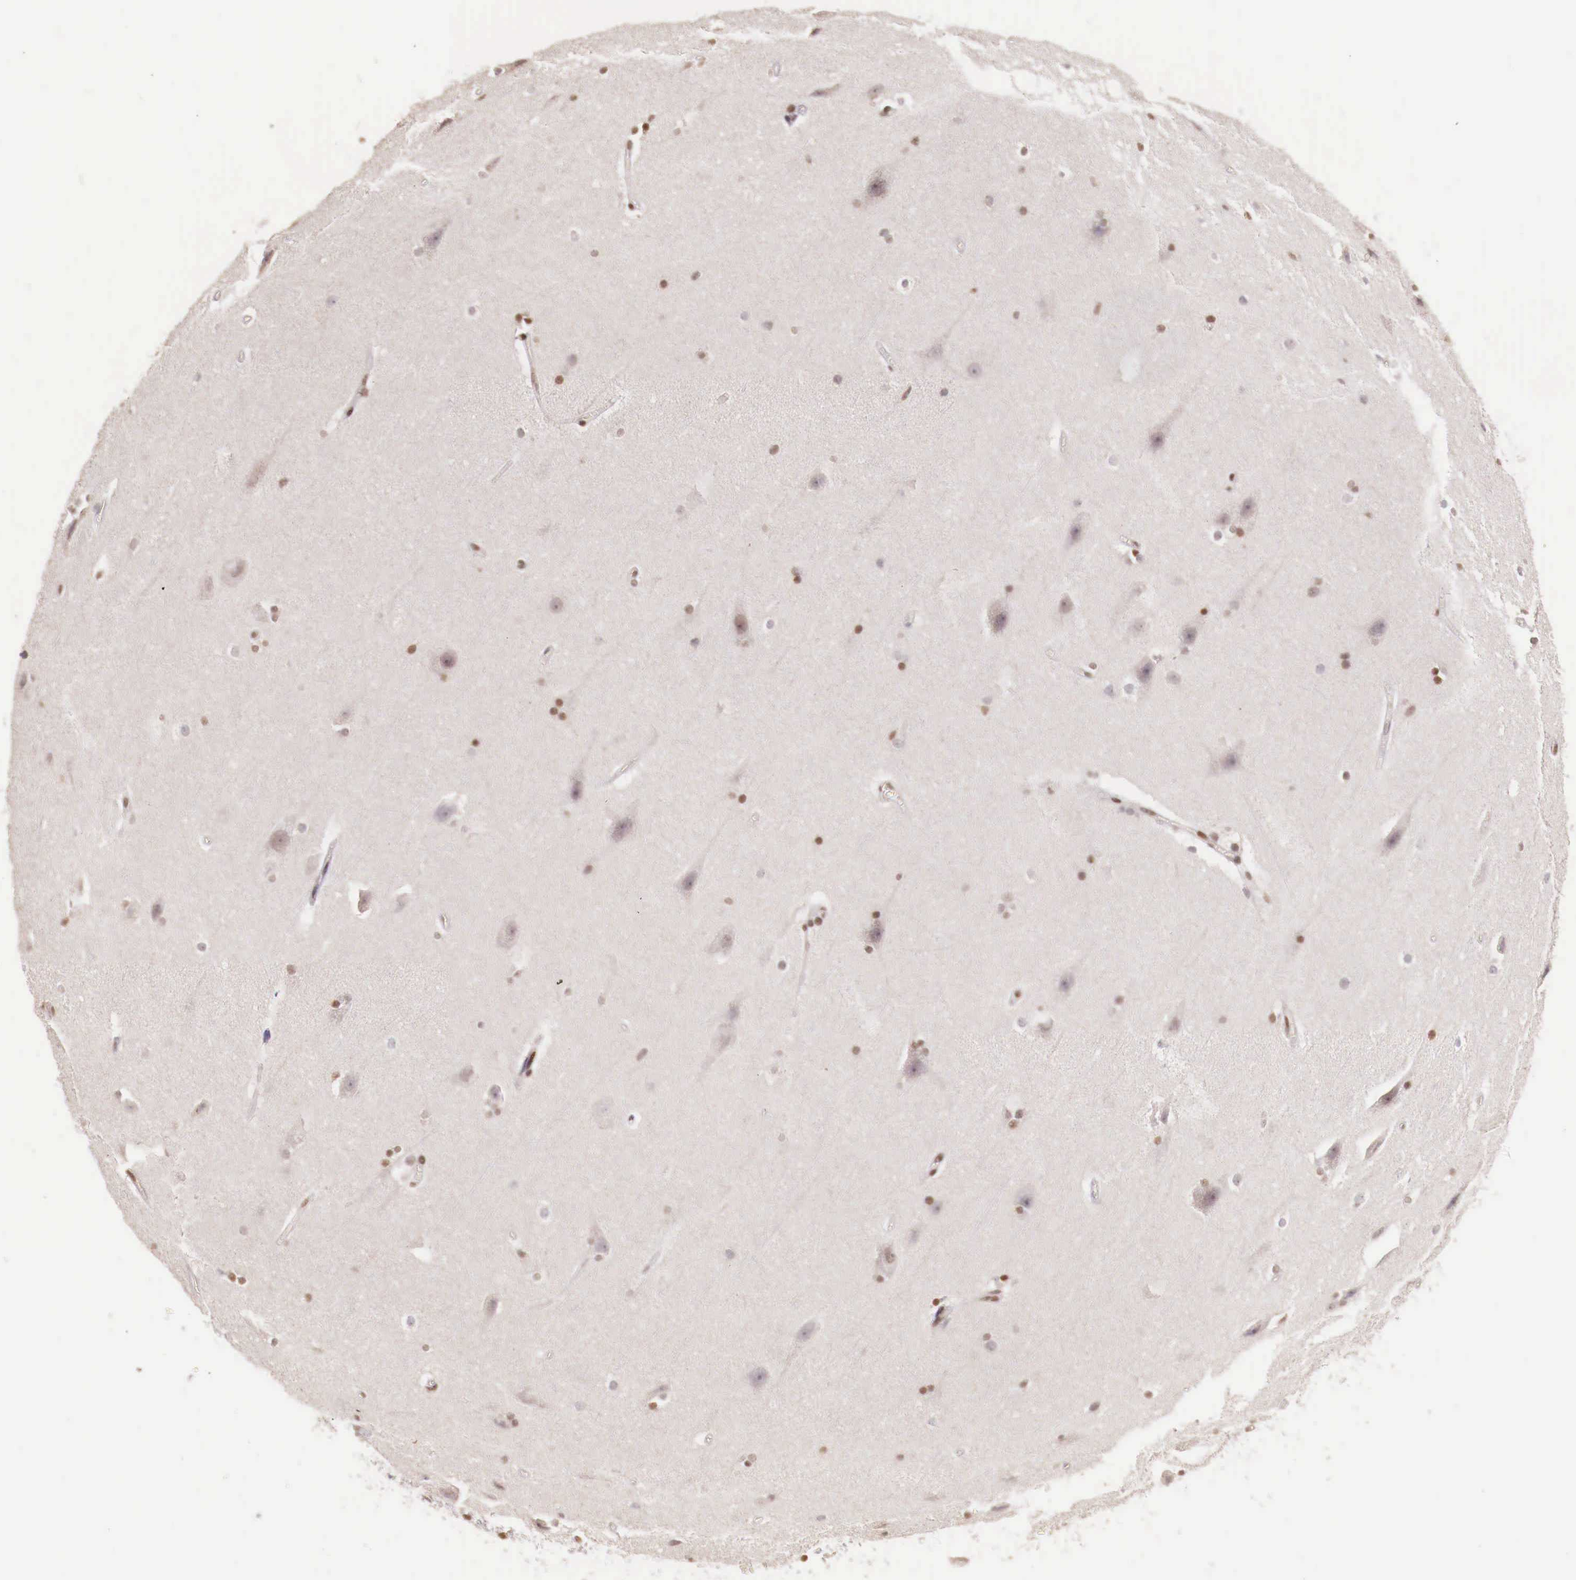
{"staining": {"intensity": "weak", "quantity": "25%-75%", "location": "nuclear"}, "tissue": "cerebral cortex", "cell_type": "Endothelial cells", "image_type": "normal", "snomed": [{"axis": "morphology", "description": "Normal tissue, NOS"}, {"axis": "topography", "description": "Cerebral cortex"}, {"axis": "topography", "description": "Hippocampus"}], "caption": "Immunohistochemistry (IHC) staining of benign cerebral cortex, which exhibits low levels of weak nuclear positivity in approximately 25%-75% of endothelial cells indicating weak nuclear protein expression. The staining was performed using DAB (3,3'-diaminobenzidine) (brown) for protein detection and nuclei were counterstained in hematoxylin (blue).", "gene": "SP1", "patient": {"sex": "female", "age": 19}}